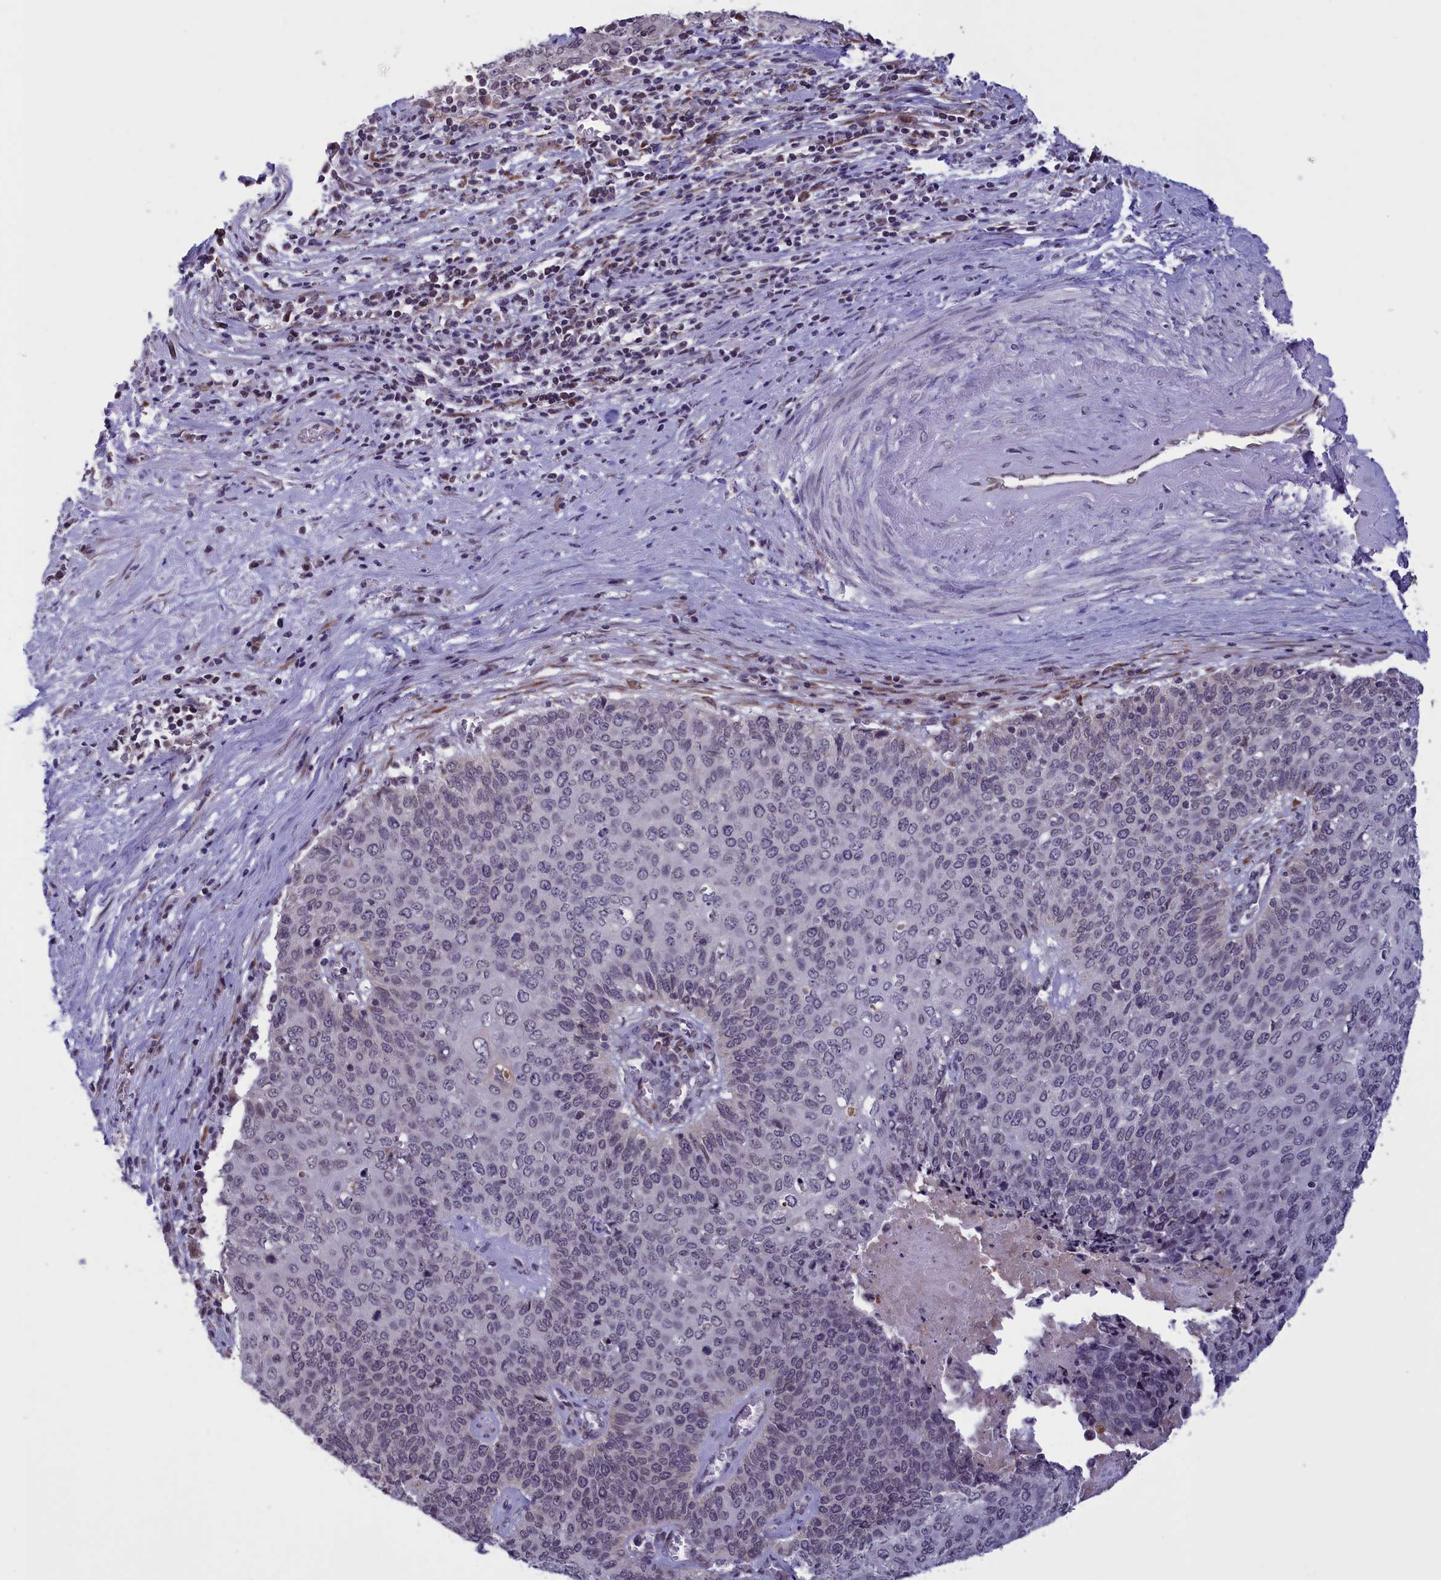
{"staining": {"intensity": "negative", "quantity": "none", "location": "none"}, "tissue": "cervical cancer", "cell_type": "Tumor cells", "image_type": "cancer", "snomed": [{"axis": "morphology", "description": "Squamous cell carcinoma, NOS"}, {"axis": "topography", "description": "Cervix"}], "caption": "Immunohistochemistry (IHC) histopathology image of neoplastic tissue: human squamous cell carcinoma (cervical) stained with DAB (3,3'-diaminobenzidine) demonstrates no significant protein staining in tumor cells.", "gene": "PARS2", "patient": {"sex": "female", "age": 39}}